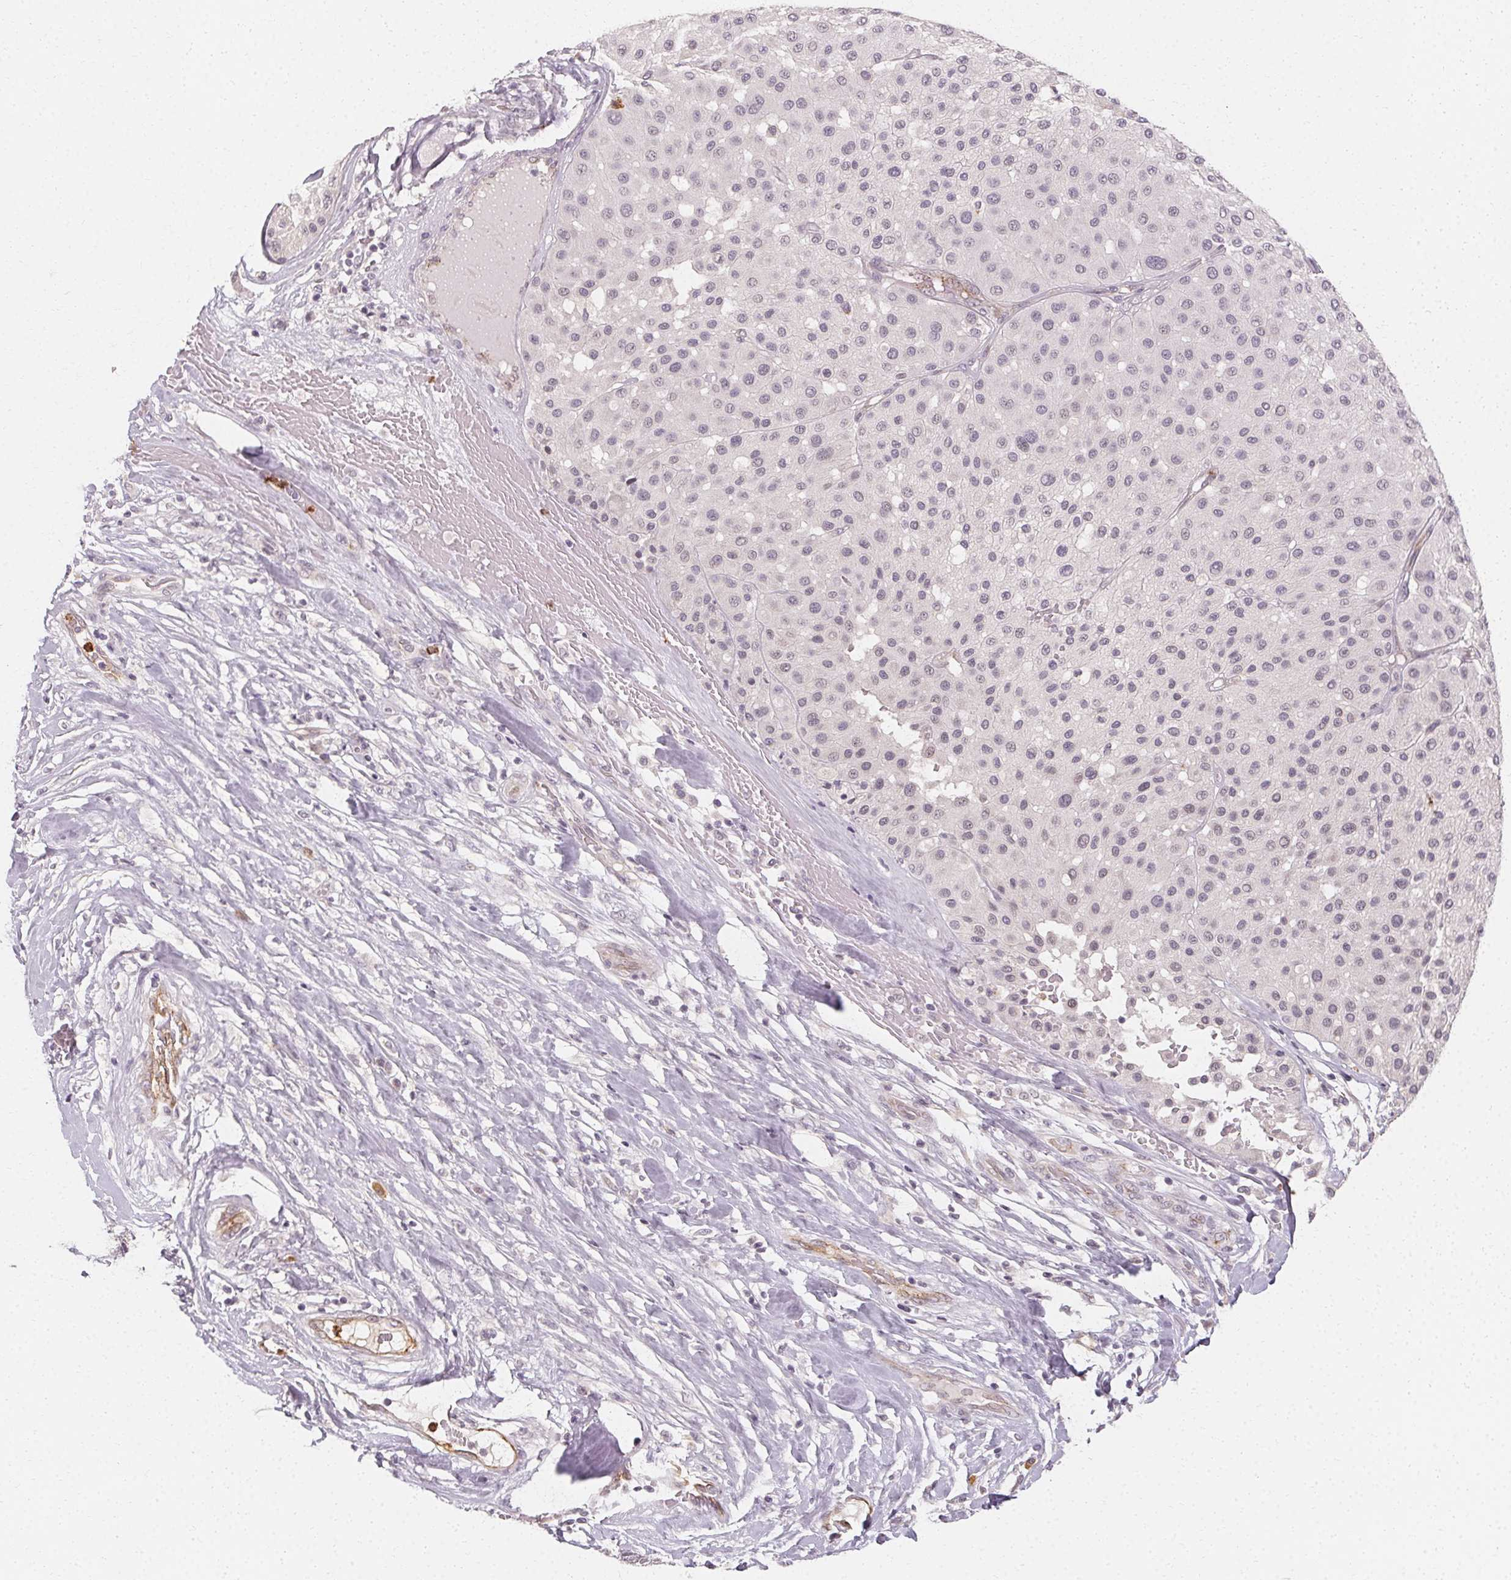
{"staining": {"intensity": "negative", "quantity": "none", "location": "none"}, "tissue": "melanoma", "cell_type": "Tumor cells", "image_type": "cancer", "snomed": [{"axis": "morphology", "description": "Malignant melanoma, Metastatic site"}, {"axis": "topography", "description": "Smooth muscle"}], "caption": "IHC of human malignant melanoma (metastatic site) reveals no positivity in tumor cells. (Immunohistochemistry, brightfield microscopy, high magnification).", "gene": "CLCNKB", "patient": {"sex": "male", "age": 41}}